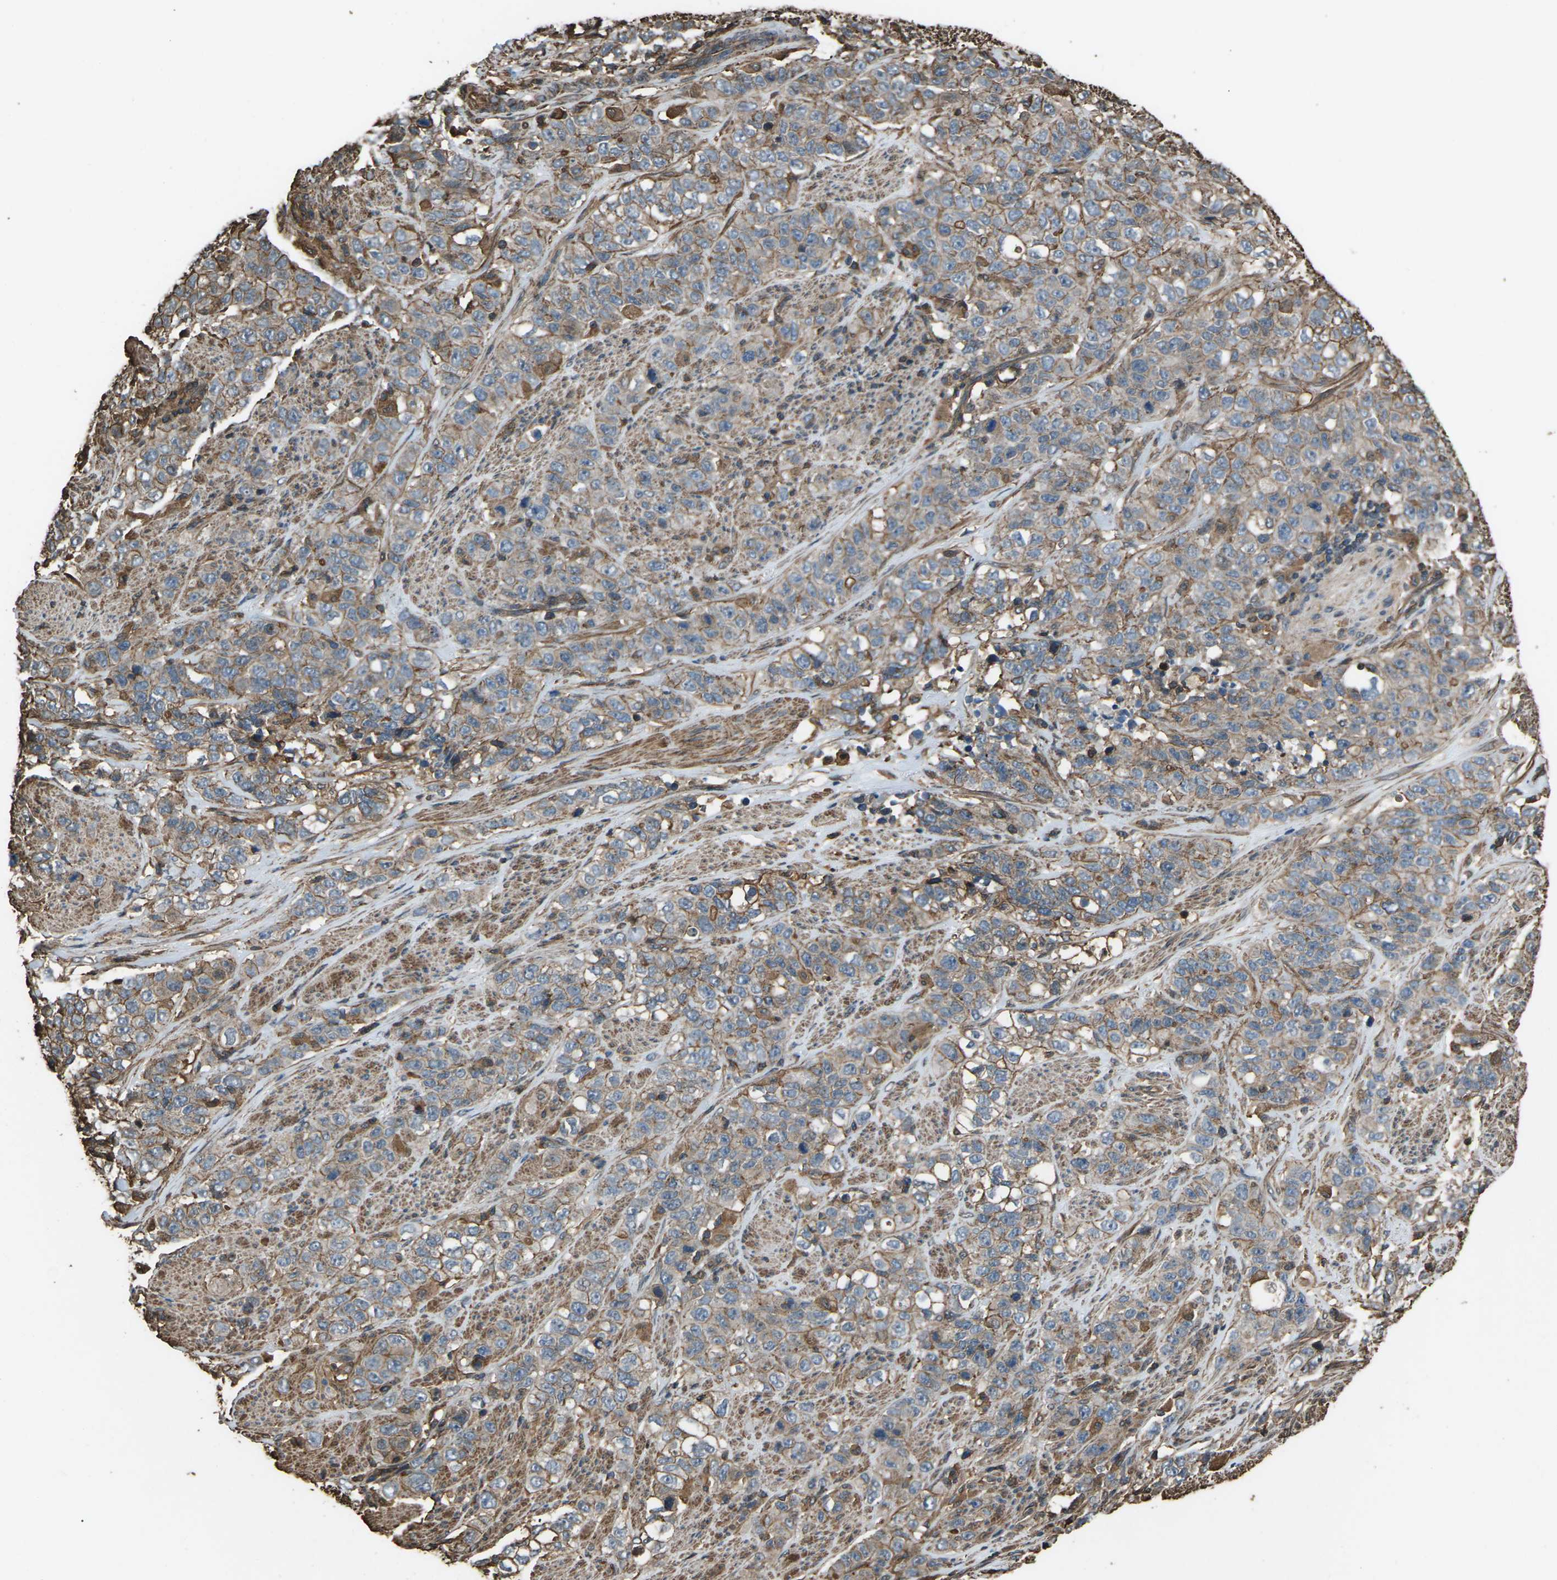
{"staining": {"intensity": "weak", "quantity": "25%-75%", "location": "cytoplasmic/membranous"}, "tissue": "stomach cancer", "cell_type": "Tumor cells", "image_type": "cancer", "snomed": [{"axis": "morphology", "description": "Adenocarcinoma, NOS"}, {"axis": "topography", "description": "Stomach"}], "caption": "Immunohistochemistry (IHC) of human stomach cancer shows low levels of weak cytoplasmic/membranous positivity in approximately 25%-75% of tumor cells. The protein of interest is stained brown, and the nuclei are stained in blue (DAB (3,3'-diaminobenzidine) IHC with brightfield microscopy, high magnification).", "gene": "DHPS", "patient": {"sex": "male", "age": 48}}